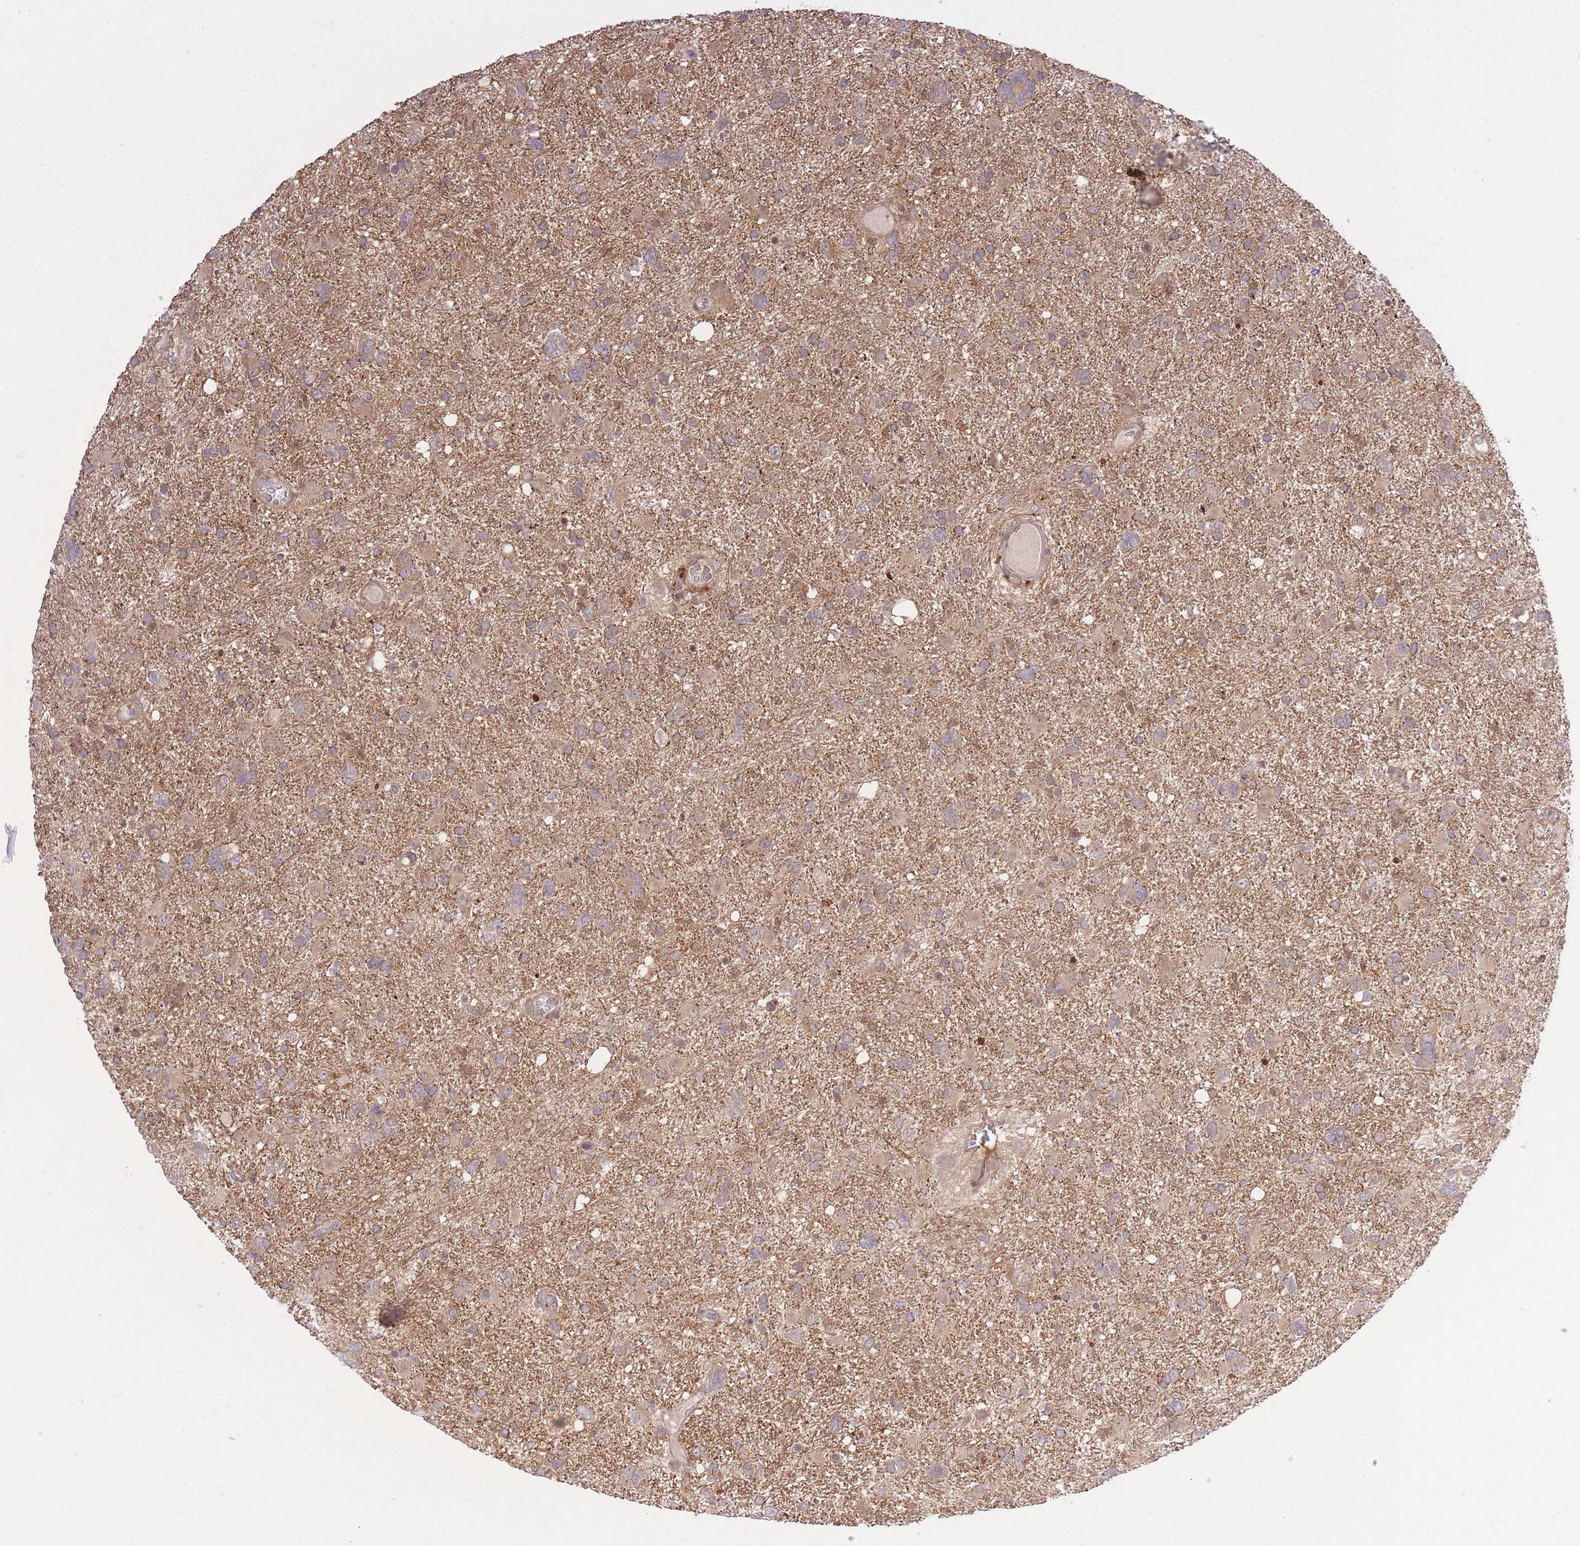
{"staining": {"intensity": "weak", "quantity": "25%-75%", "location": "cytoplasmic/membranous"}, "tissue": "glioma", "cell_type": "Tumor cells", "image_type": "cancer", "snomed": [{"axis": "morphology", "description": "Glioma, malignant, High grade"}, {"axis": "topography", "description": "Brain"}], "caption": "Protein expression analysis of malignant glioma (high-grade) demonstrates weak cytoplasmic/membranous positivity in approximately 25%-75% of tumor cells. (DAB (3,3'-diaminobenzidine) IHC with brightfield microscopy, high magnification).", "gene": "ZNF391", "patient": {"sex": "male", "age": 61}}